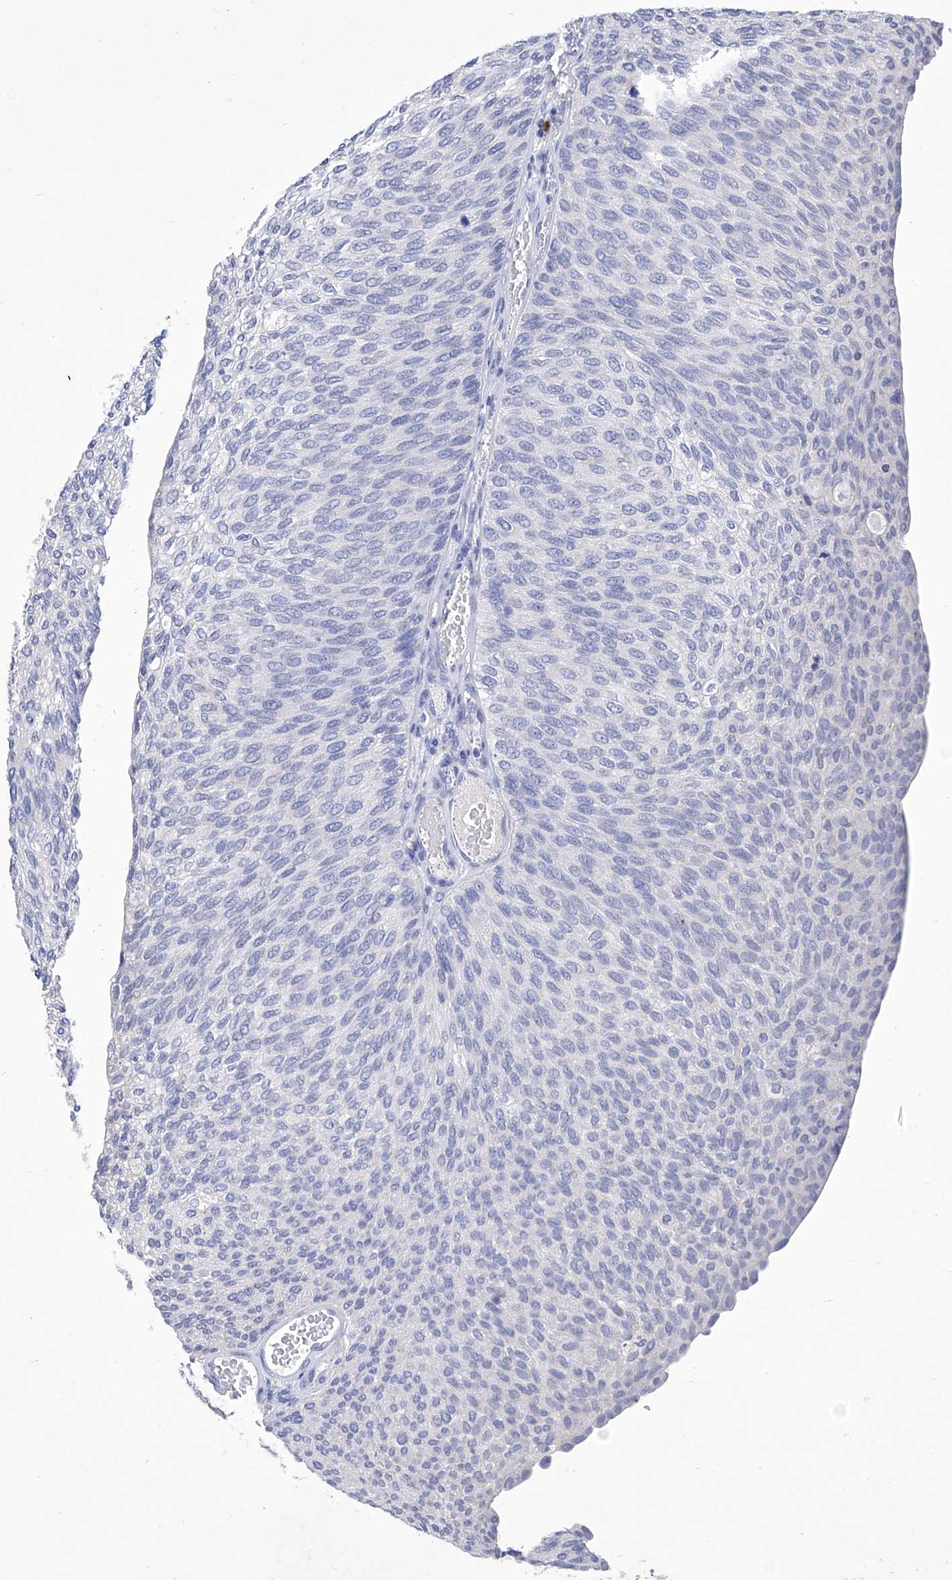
{"staining": {"intensity": "negative", "quantity": "none", "location": "none"}, "tissue": "urothelial cancer", "cell_type": "Tumor cells", "image_type": "cancer", "snomed": [{"axis": "morphology", "description": "Urothelial carcinoma, Low grade"}, {"axis": "topography", "description": "Urinary bladder"}], "caption": "Immunohistochemistry of human urothelial cancer reveals no staining in tumor cells.", "gene": "IFNL2", "patient": {"sex": "female", "age": 79}}